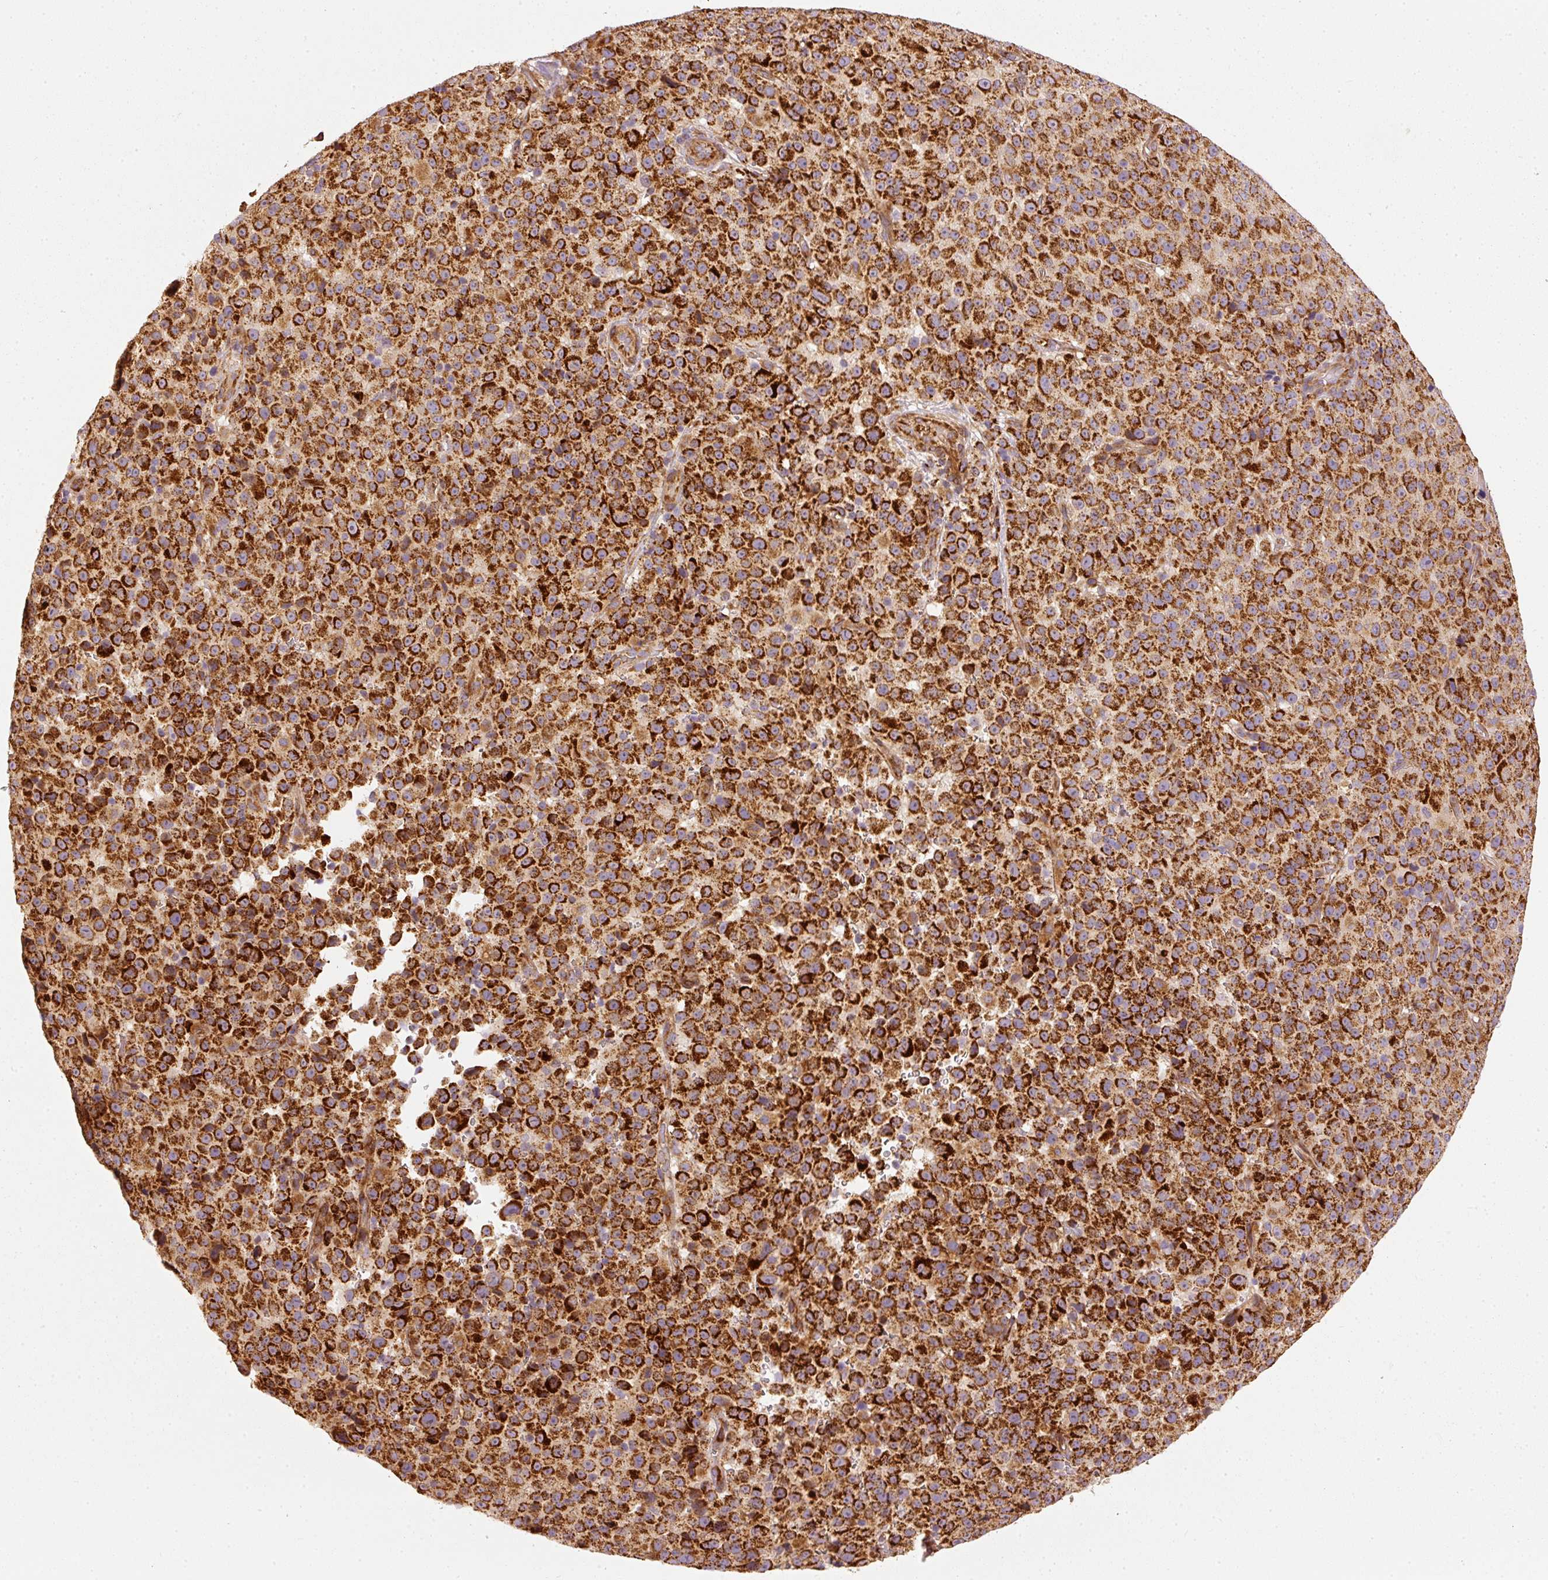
{"staining": {"intensity": "strong", "quantity": ">75%", "location": "cytoplasmic/membranous"}, "tissue": "melanoma", "cell_type": "Tumor cells", "image_type": "cancer", "snomed": [{"axis": "morphology", "description": "Malignant melanoma, Metastatic site"}, {"axis": "topography", "description": "Skin"}, {"axis": "topography", "description": "Lymph node"}], "caption": "This micrograph exhibits immunohistochemistry (IHC) staining of human melanoma, with high strong cytoplasmic/membranous positivity in approximately >75% of tumor cells.", "gene": "MTHFD1L", "patient": {"sex": "male", "age": 66}}